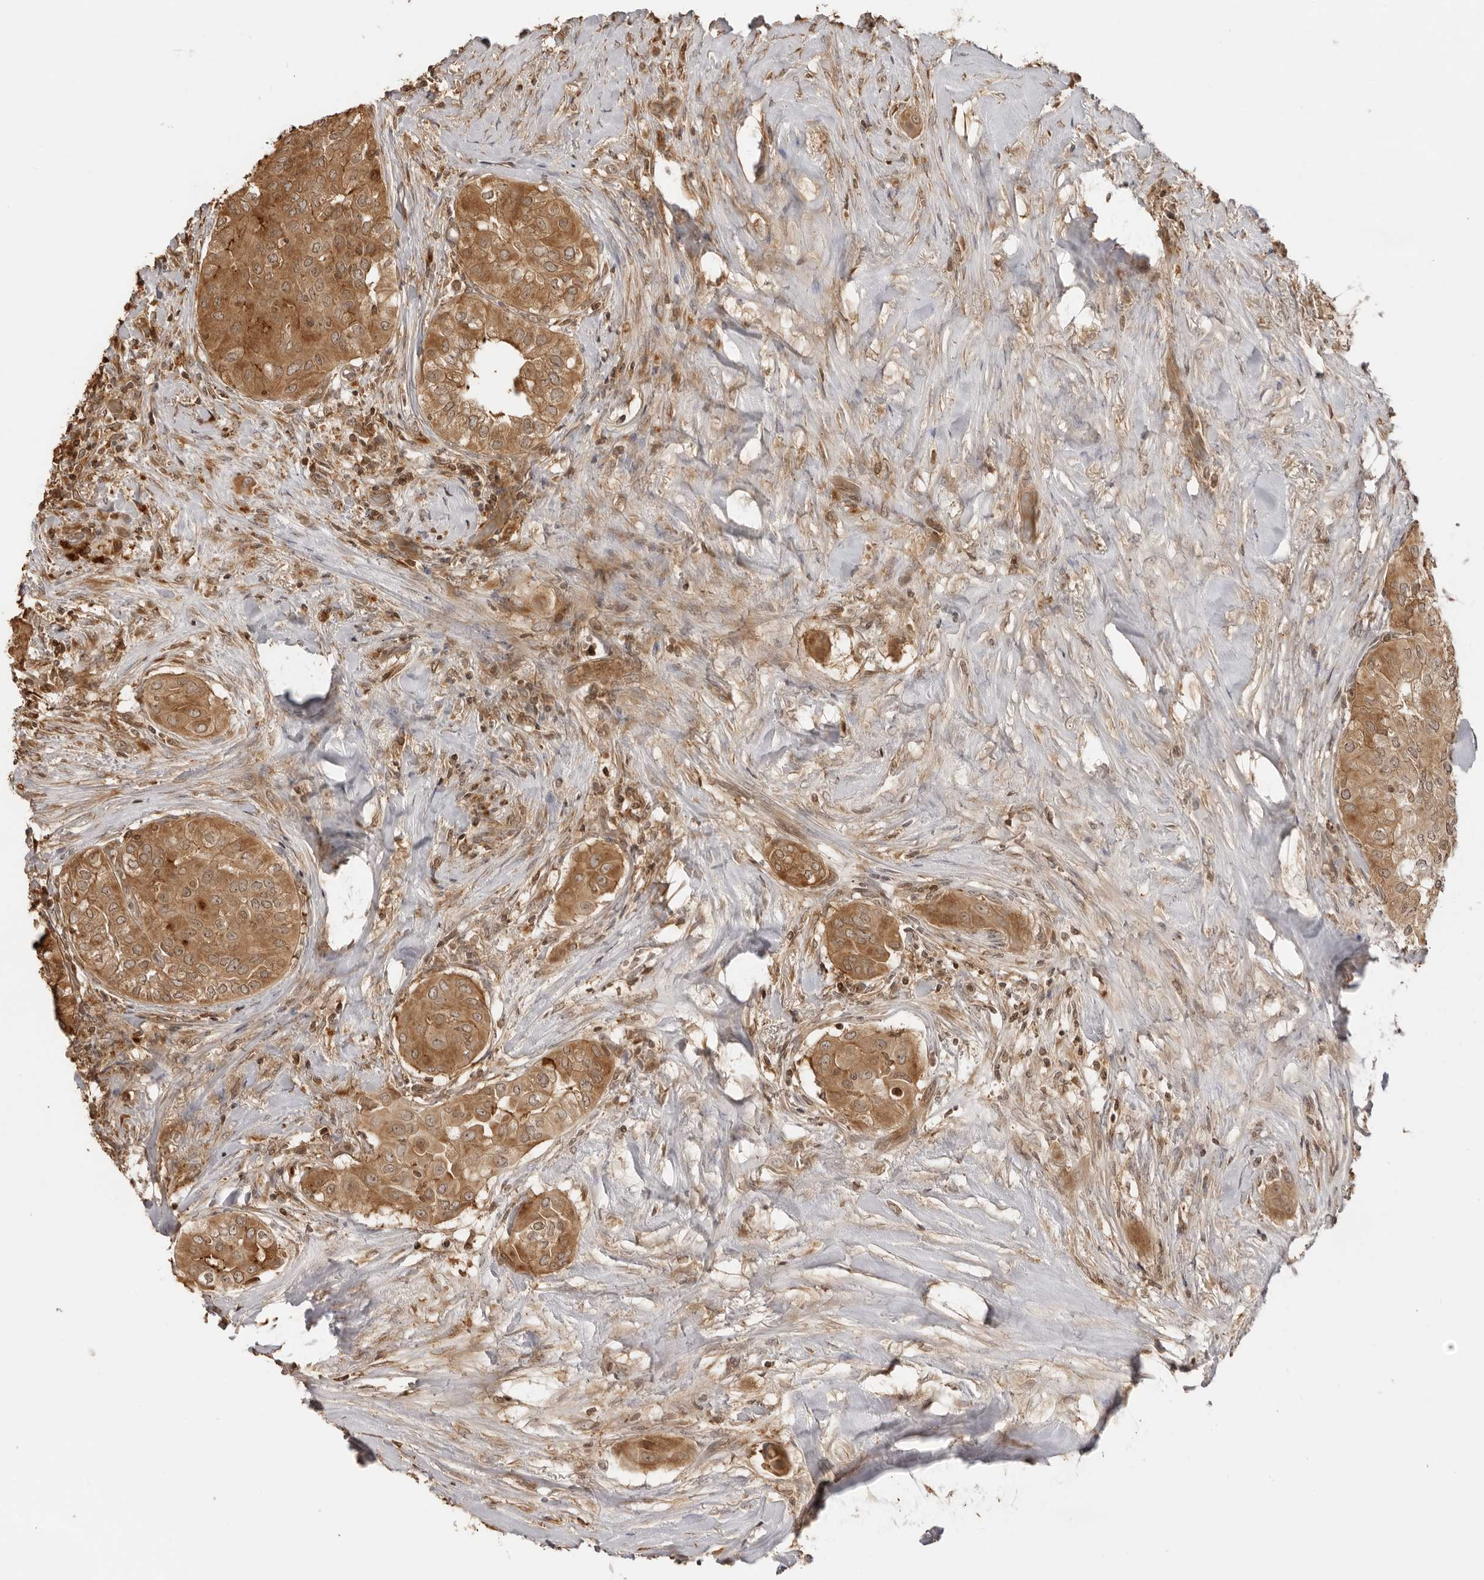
{"staining": {"intensity": "moderate", "quantity": ">75%", "location": "cytoplasmic/membranous"}, "tissue": "thyroid cancer", "cell_type": "Tumor cells", "image_type": "cancer", "snomed": [{"axis": "morphology", "description": "Papillary adenocarcinoma, NOS"}, {"axis": "topography", "description": "Thyroid gland"}], "caption": "Human thyroid cancer stained for a protein (brown) exhibits moderate cytoplasmic/membranous positive staining in approximately >75% of tumor cells.", "gene": "IKBKE", "patient": {"sex": "female", "age": 59}}